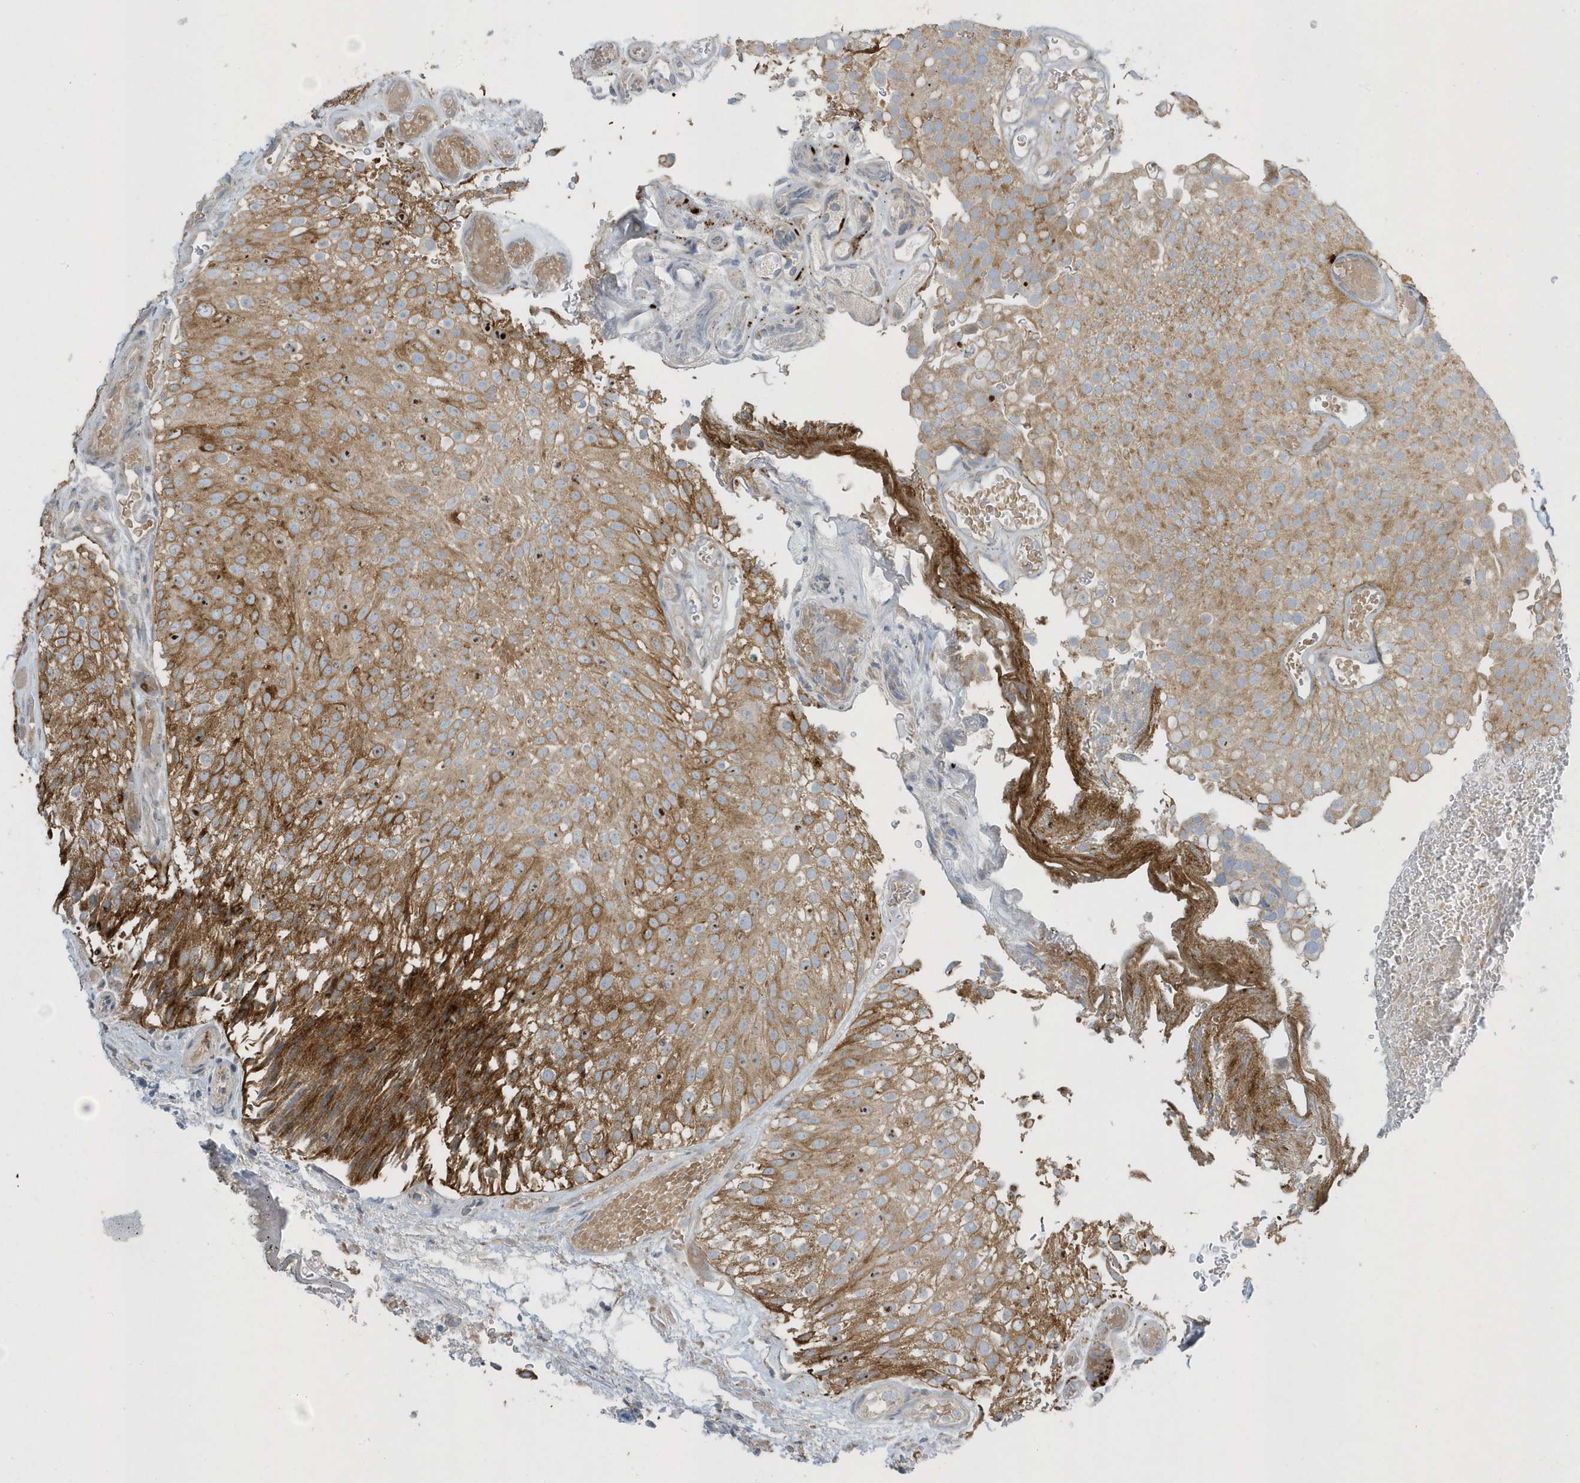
{"staining": {"intensity": "moderate", "quantity": ">75%", "location": "cytoplasmic/membranous"}, "tissue": "urothelial cancer", "cell_type": "Tumor cells", "image_type": "cancer", "snomed": [{"axis": "morphology", "description": "Urothelial carcinoma, Low grade"}, {"axis": "topography", "description": "Urinary bladder"}], "caption": "The histopathology image demonstrates staining of low-grade urothelial carcinoma, revealing moderate cytoplasmic/membranous protein staining (brown color) within tumor cells. (DAB IHC, brown staining for protein, blue staining for nuclei).", "gene": "SLC38A2", "patient": {"sex": "male", "age": 78}}